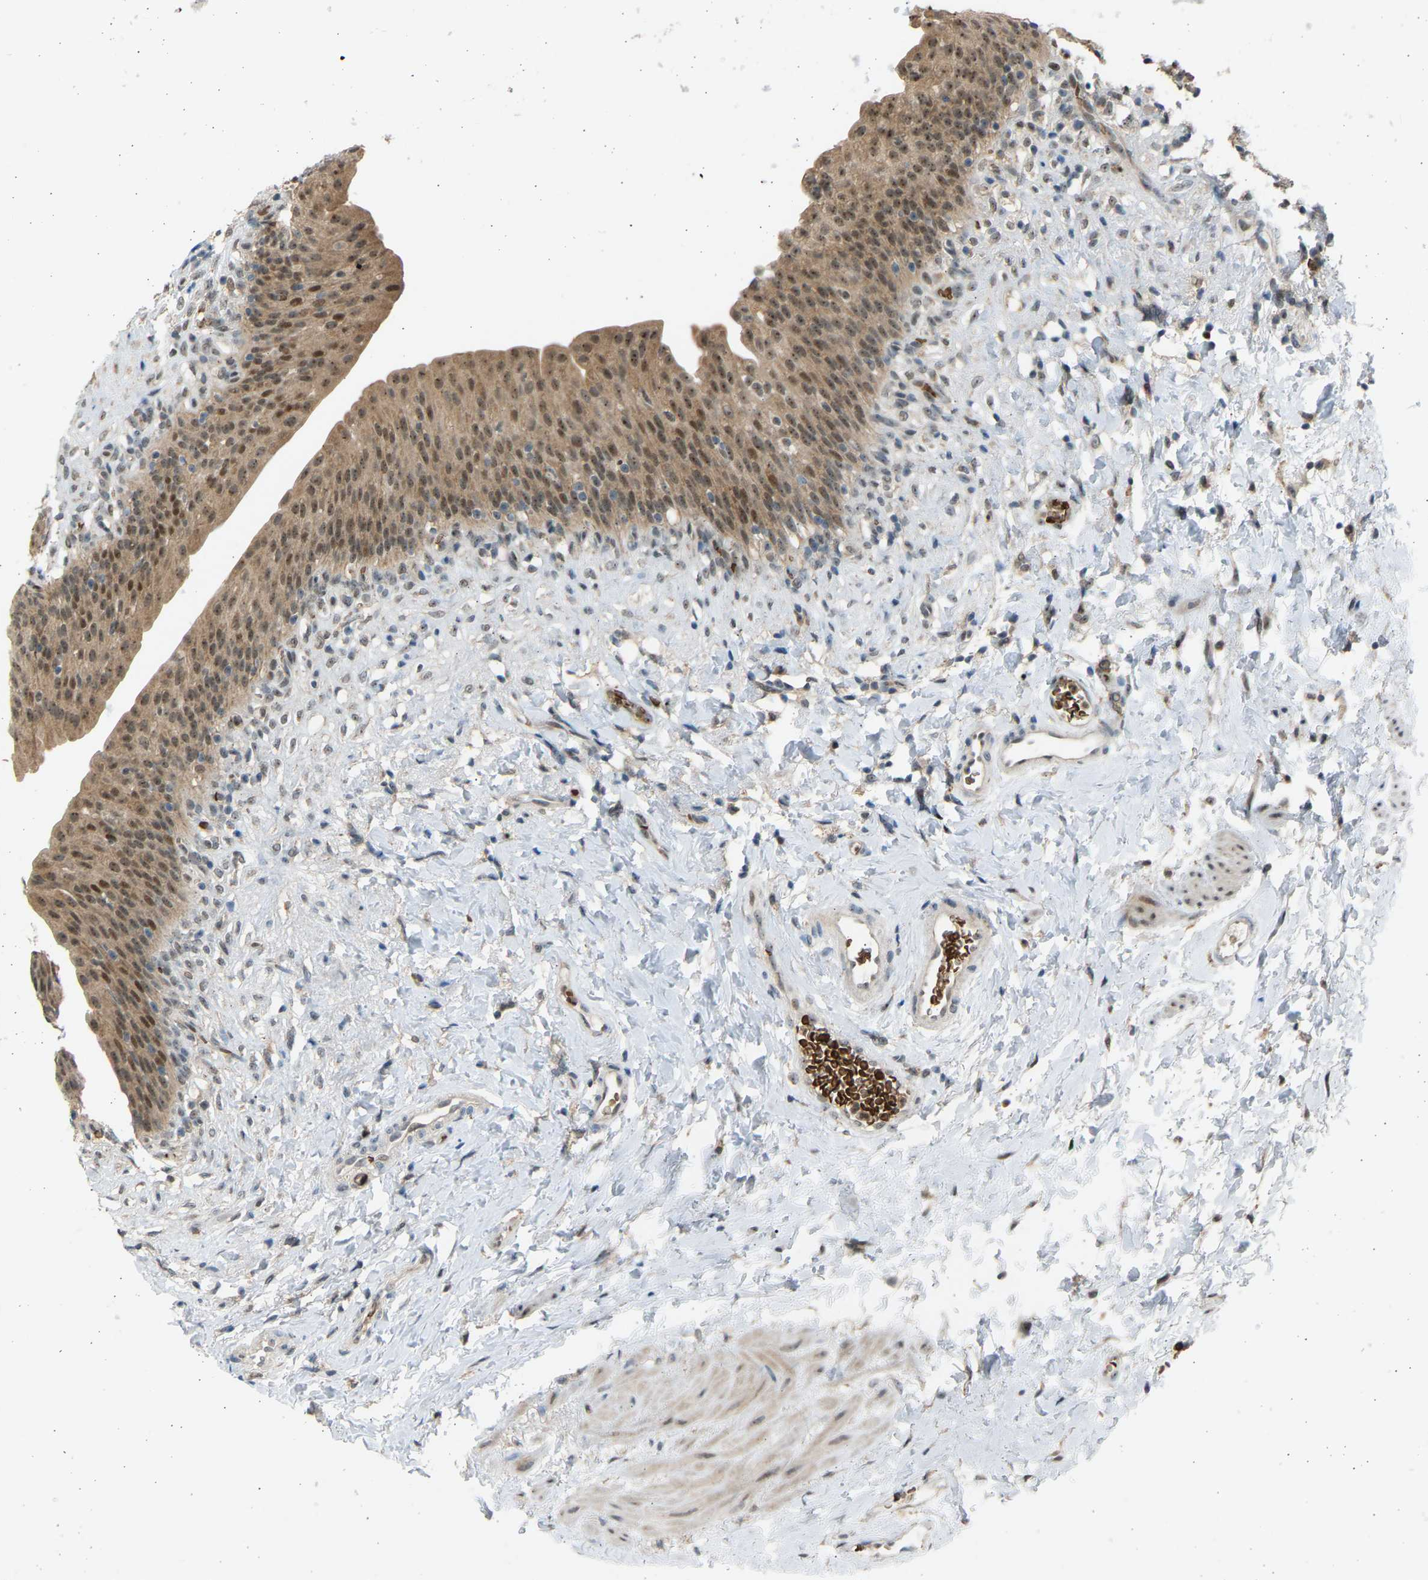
{"staining": {"intensity": "moderate", "quantity": ">75%", "location": "cytoplasmic/membranous,nuclear"}, "tissue": "urinary bladder", "cell_type": "Urothelial cells", "image_type": "normal", "snomed": [{"axis": "morphology", "description": "Normal tissue, NOS"}, {"axis": "topography", "description": "Urinary bladder"}], "caption": "This image shows unremarkable urinary bladder stained with immunohistochemistry to label a protein in brown. The cytoplasmic/membranous,nuclear of urothelial cells show moderate positivity for the protein. Nuclei are counter-stained blue.", "gene": "BIRC2", "patient": {"sex": "female", "age": 79}}